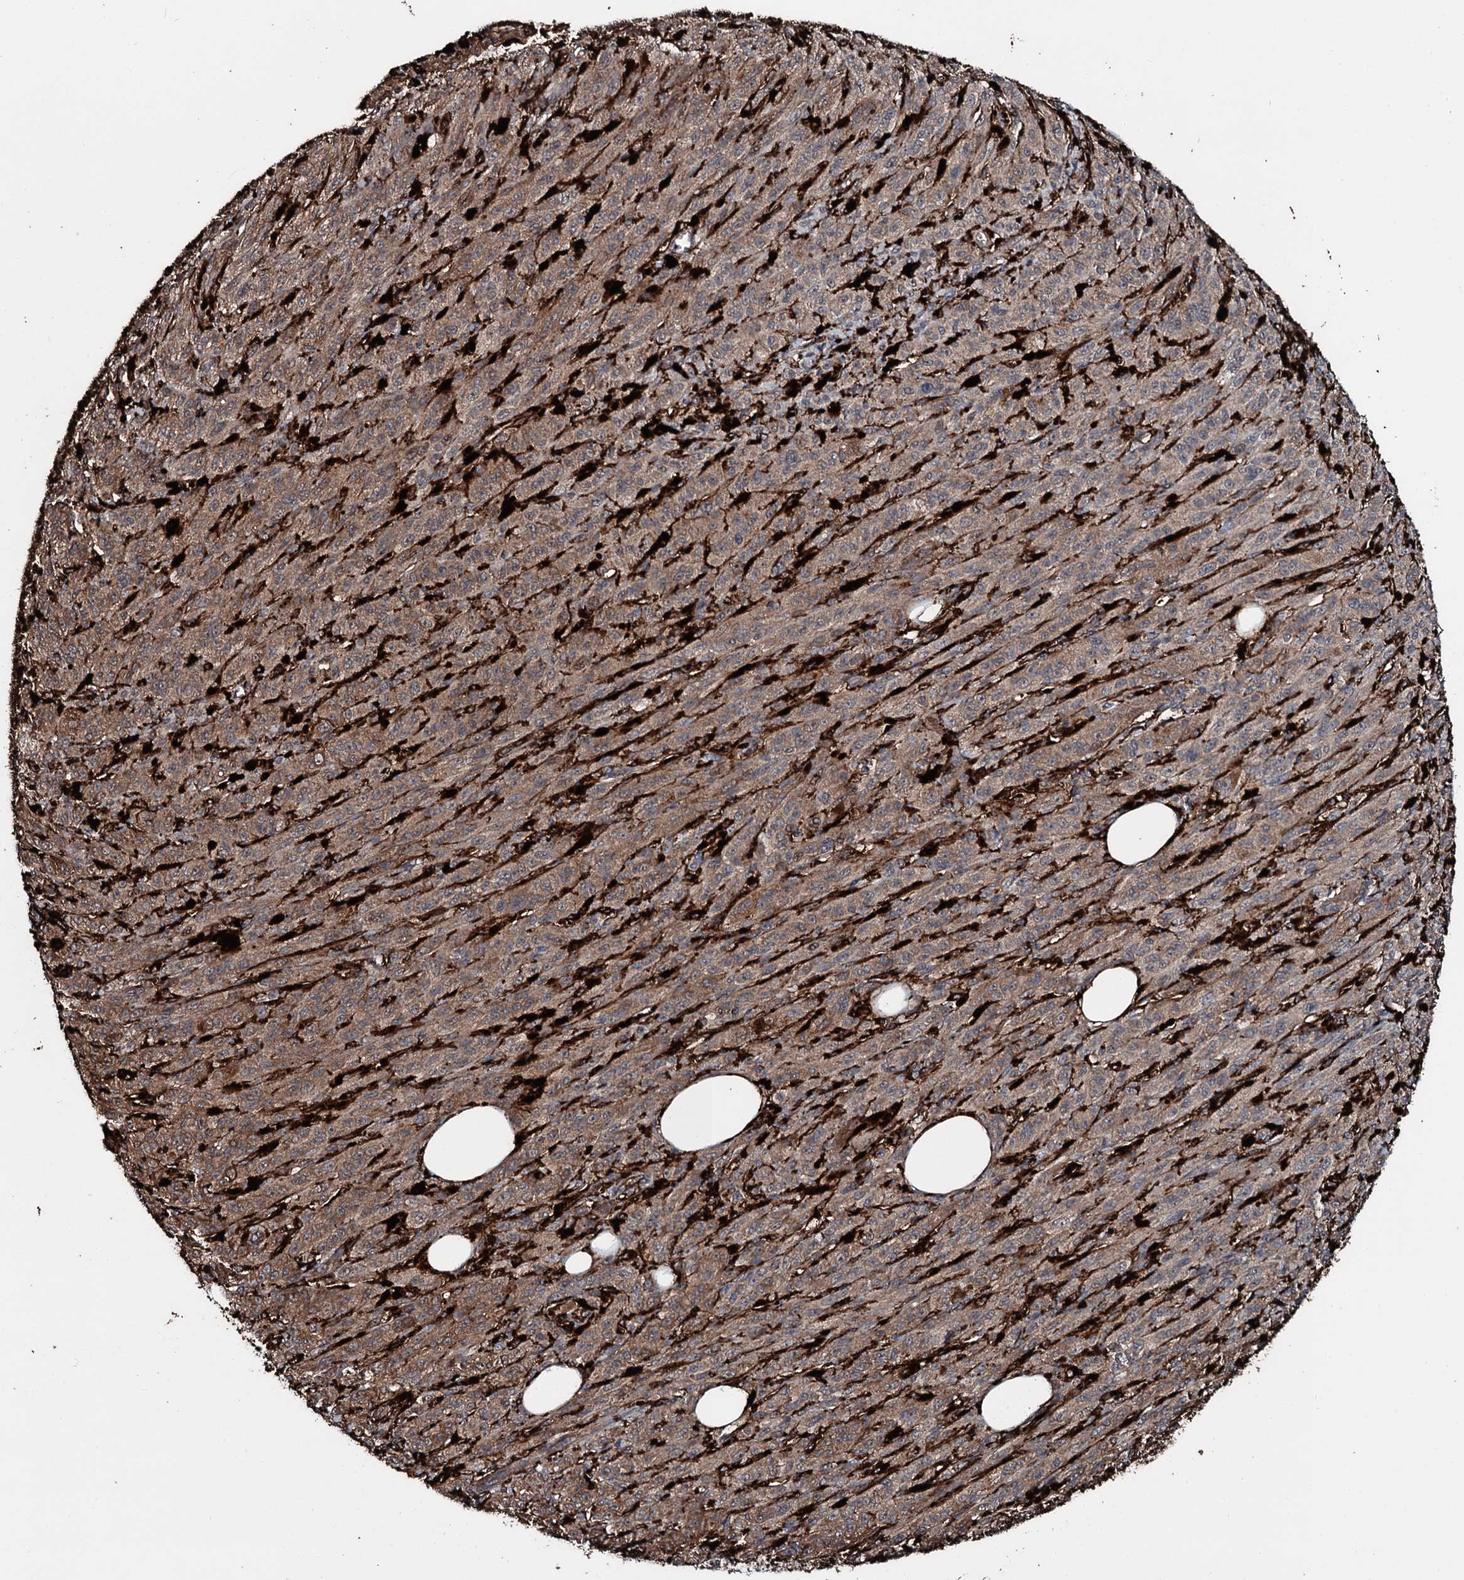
{"staining": {"intensity": "moderate", "quantity": ">75%", "location": "cytoplasmic/membranous"}, "tissue": "melanoma", "cell_type": "Tumor cells", "image_type": "cancer", "snomed": [{"axis": "morphology", "description": "Malignant melanoma, NOS"}, {"axis": "topography", "description": "Skin"}], "caption": "Immunohistochemistry (IHC) of human malignant melanoma demonstrates medium levels of moderate cytoplasmic/membranous staining in about >75% of tumor cells.", "gene": "TPGS2", "patient": {"sex": "female", "age": 52}}